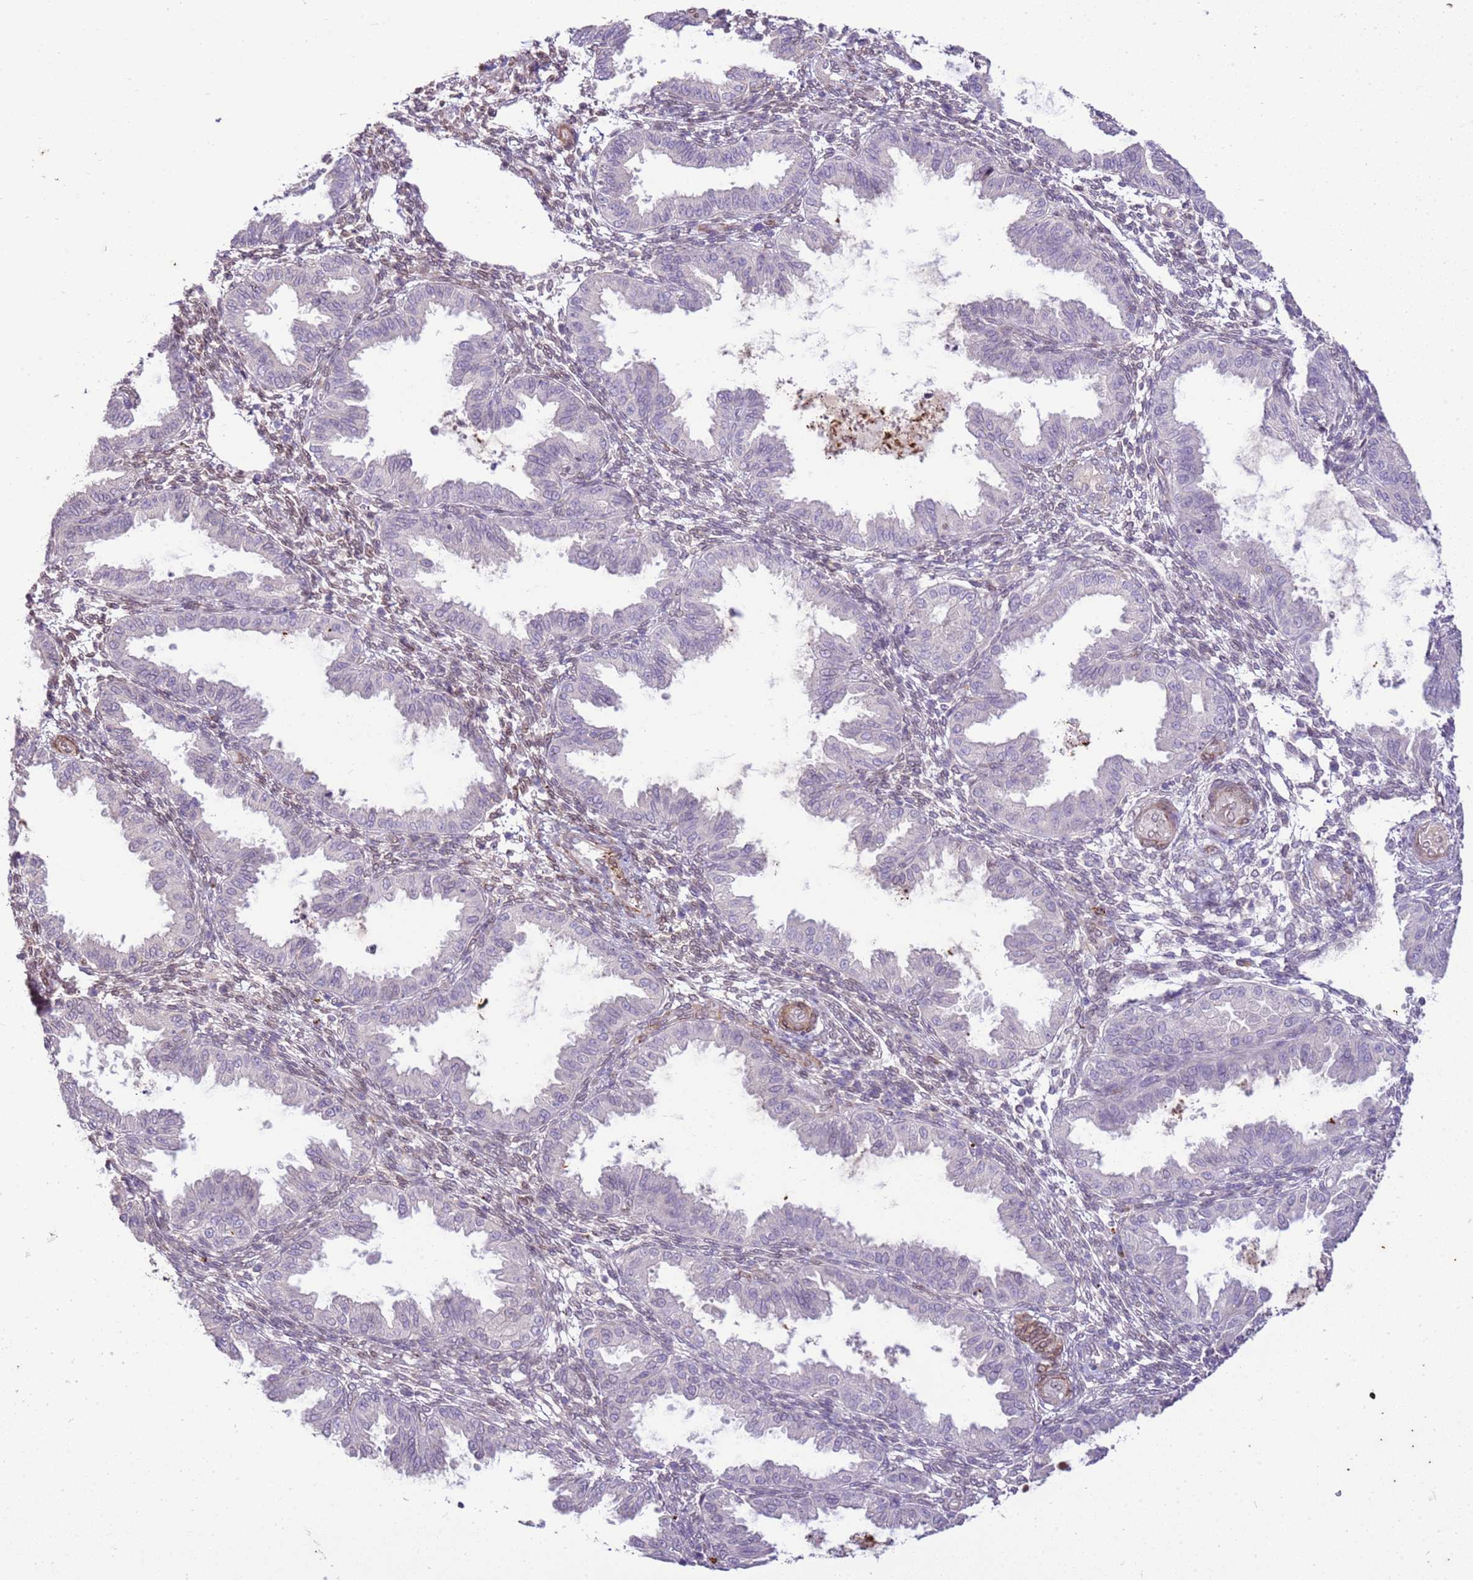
{"staining": {"intensity": "moderate", "quantity": "<25%", "location": "cytoplasmic/membranous,nuclear"}, "tissue": "endometrium", "cell_type": "Cells in endometrial stroma", "image_type": "normal", "snomed": [{"axis": "morphology", "description": "Normal tissue, NOS"}, {"axis": "topography", "description": "Endometrium"}], "caption": "The photomicrograph shows staining of normal endometrium, revealing moderate cytoplasmic/membranous,nuclear protein expression (brown color) within cells in endometrial stroma. The staining is performed using DAB (3,3'-diaminobenzidine) brown chromogen to label protein expression. The nuclei are counter-stained blue using hematoxylin.", "gene": "TMEM47", "patient": {"sex": "female", "age": 33}}